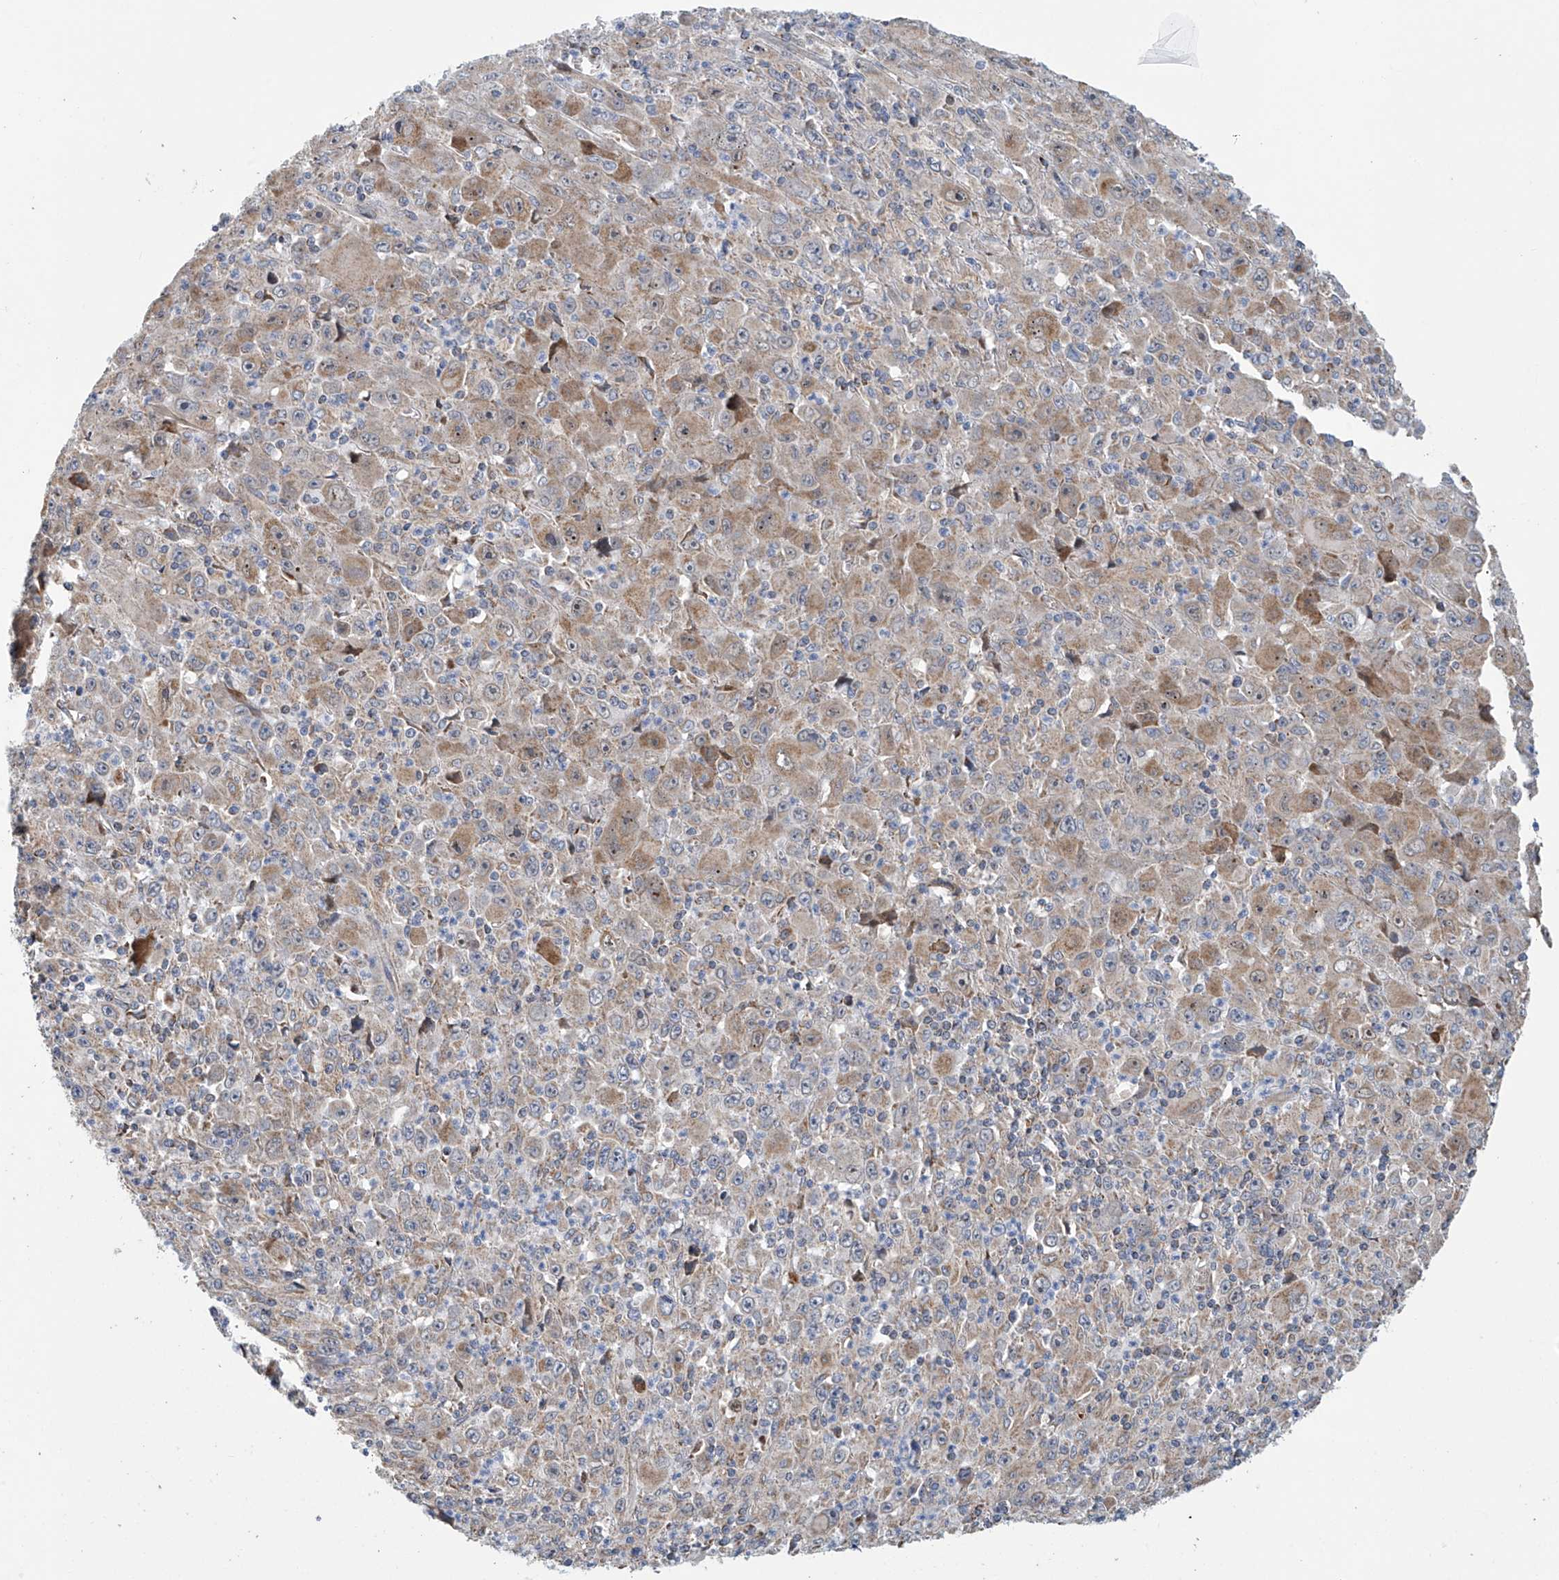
{"staining": {"intensity": "weak", "quantity": "25%-75%", "location": "cytoplasmic/membranous"}, "tissue": "melanoma", "cell_type": "Tumor cells", "image_type": "cancer", "snomed": [{"axis": "morphology", "description": "Malignant melanoma, Metastatic site"}, {"axis": "topography", "description": "Skin"}], "caption": "Malignant melanoma (metastatic site) stained with immunohistochemistry (IHC) displays weak cytoplasmic/membranous positivity in approximately 25%-75% of tumor cells.", "gene": "COMMD1", "patient": {"sex": "female", "age": 56}}